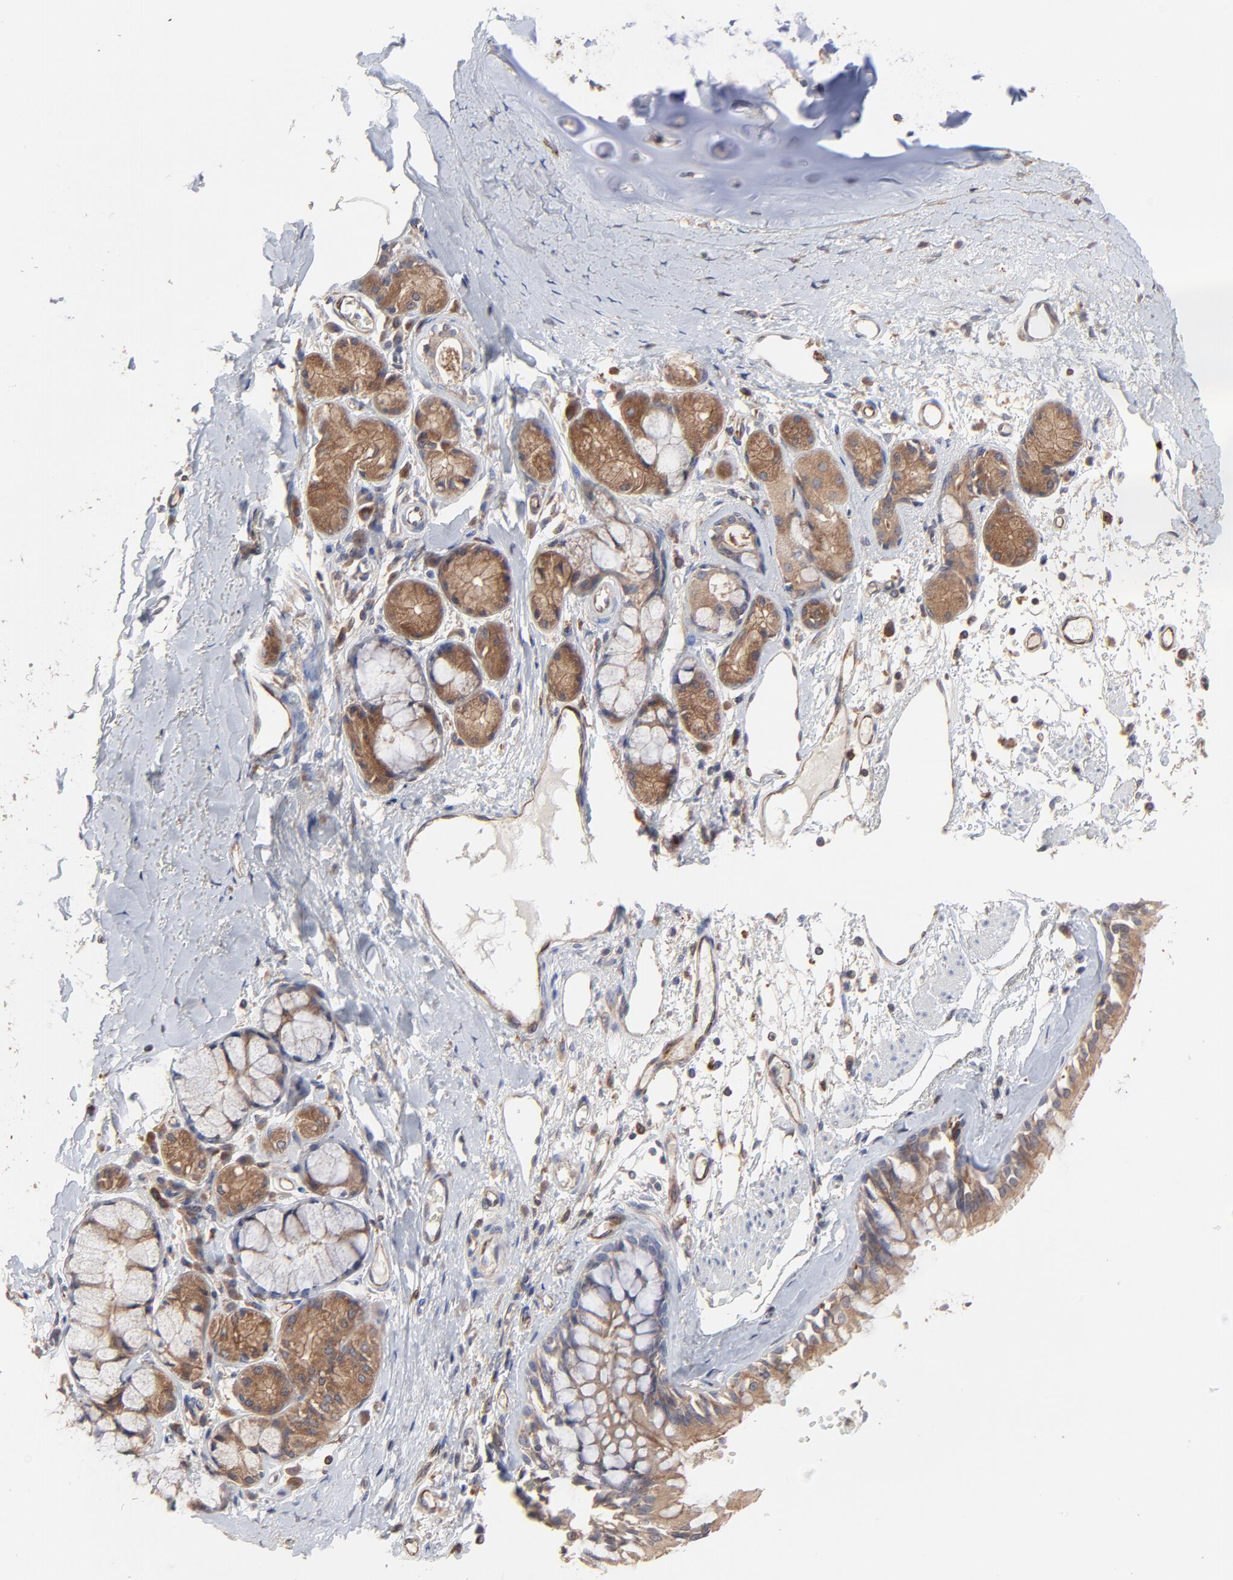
{"staining": {"intensity": "strong", "quantity": ">75%", "location": "cytoplasmic/membranous"}, "tissue": "bronchus", "cell_type": "Respiratory epithelial cells", "image_type": "normal", "snomed": [{"axis": "morphology", "description": "Normal tissue, NOS"}, {"axis": "topography", "description": "Bronchus"}, {"axis": "topography", "description": "Lung"}], "caption": "Protein staining of benign bronchus exhibits strong cytoplasmic/membranous expression in approximately >75% of respiratory epithelial cells. (Stains: DAB in brown, nuclei in blue, Microscopy: brightfield microscopy at high magnification).", "gene": "RAB9A", "patient": {"sex": "female", "age": 56}}